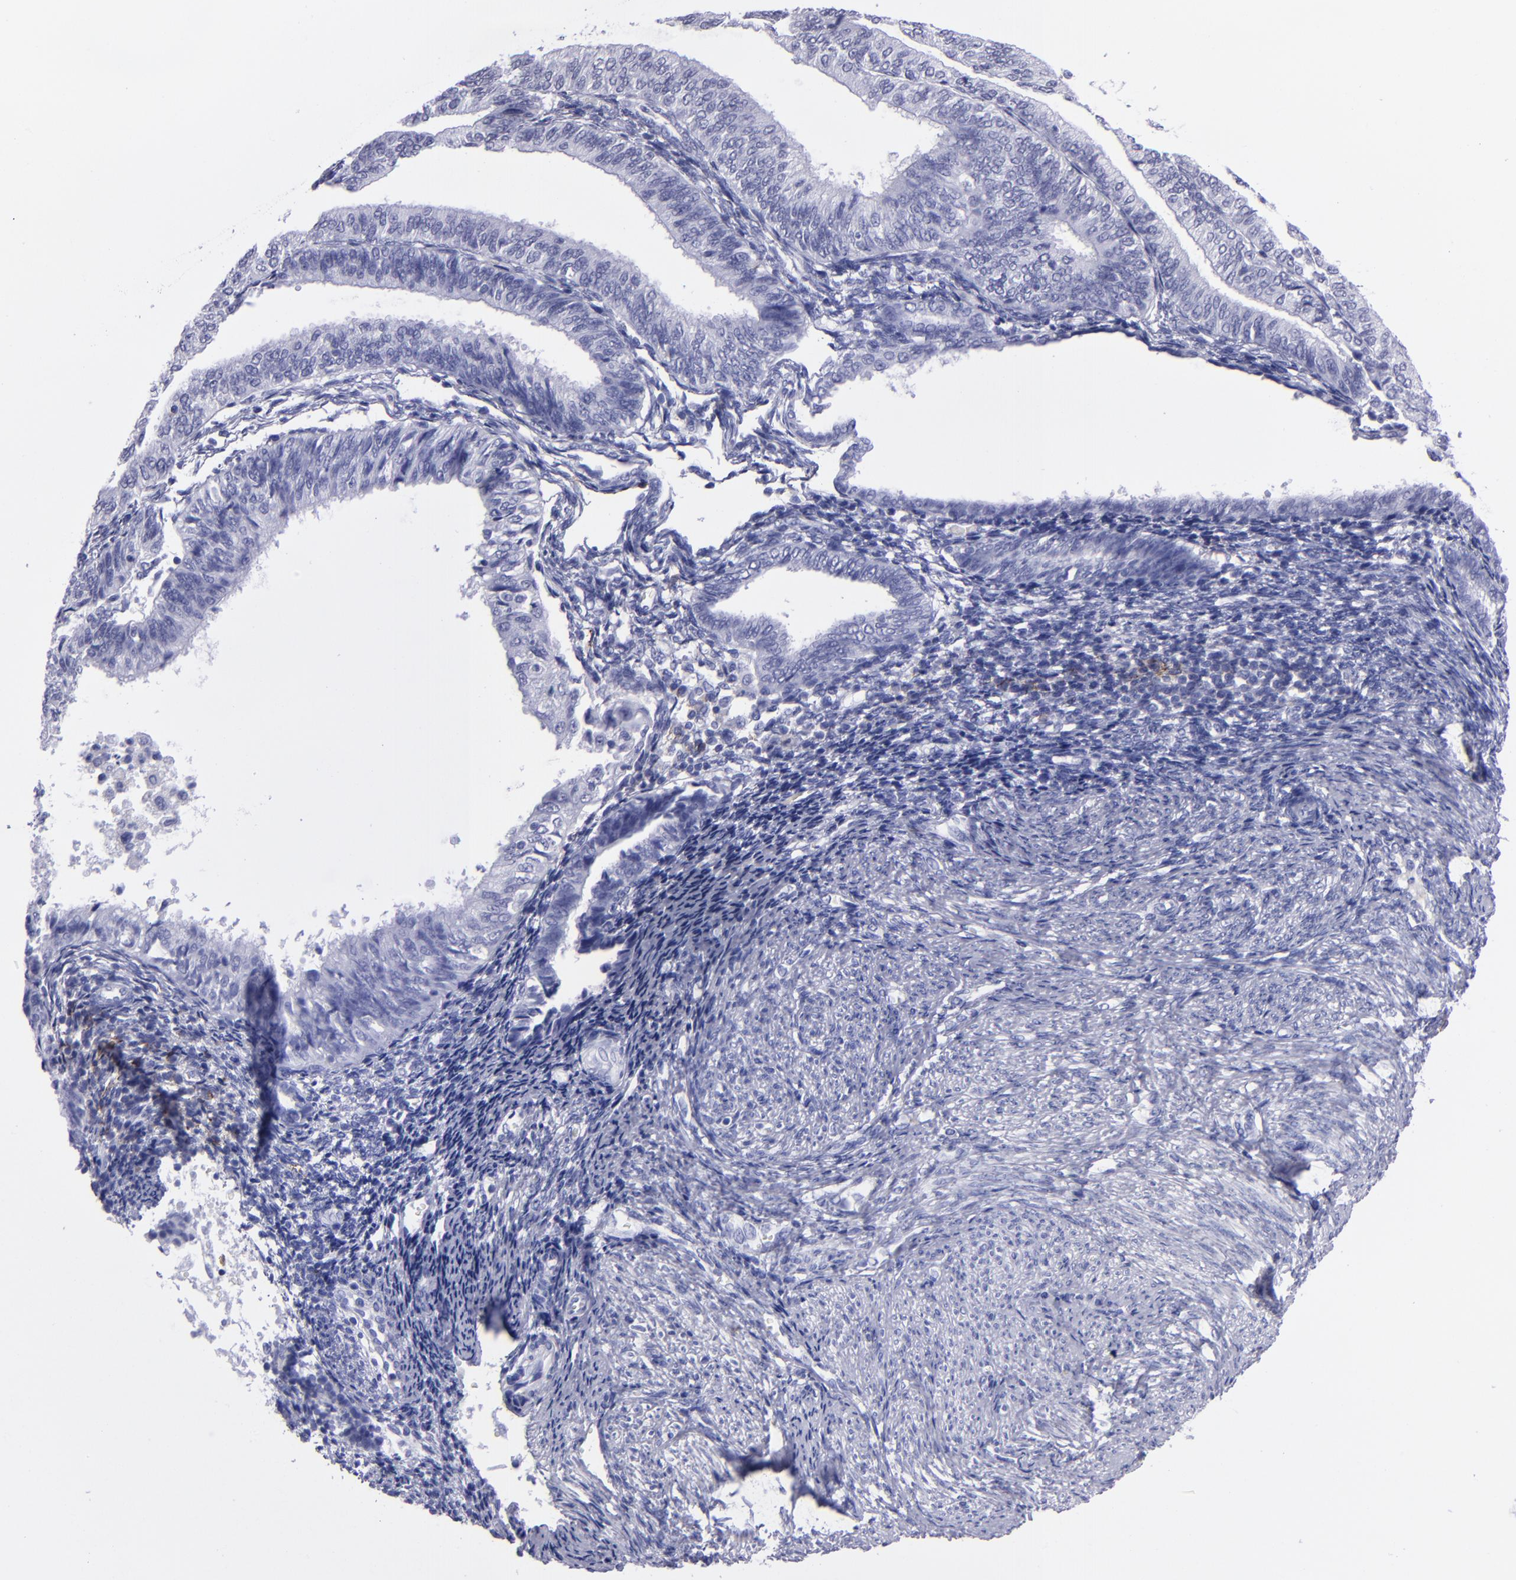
{"staining": {"intensity": "negative", "quantity": "none", "location": "none"}, "tissue": "endometrial cancer", "cell_type": "Tumor cells", "image_type": "cancer", "snomed": [{"axis": "morphology", "description": "Adenocarcinoma, NOS"}, {"axis": "topography", "description": "Endometrium"}], "caption": "This is an immunohistochemistry histopathology image of endometrial cancer (adenocarcinoma). There is no expression in tumor cells.", "gene": "CD37", "patient": {"sex": "female", "age": 55}}